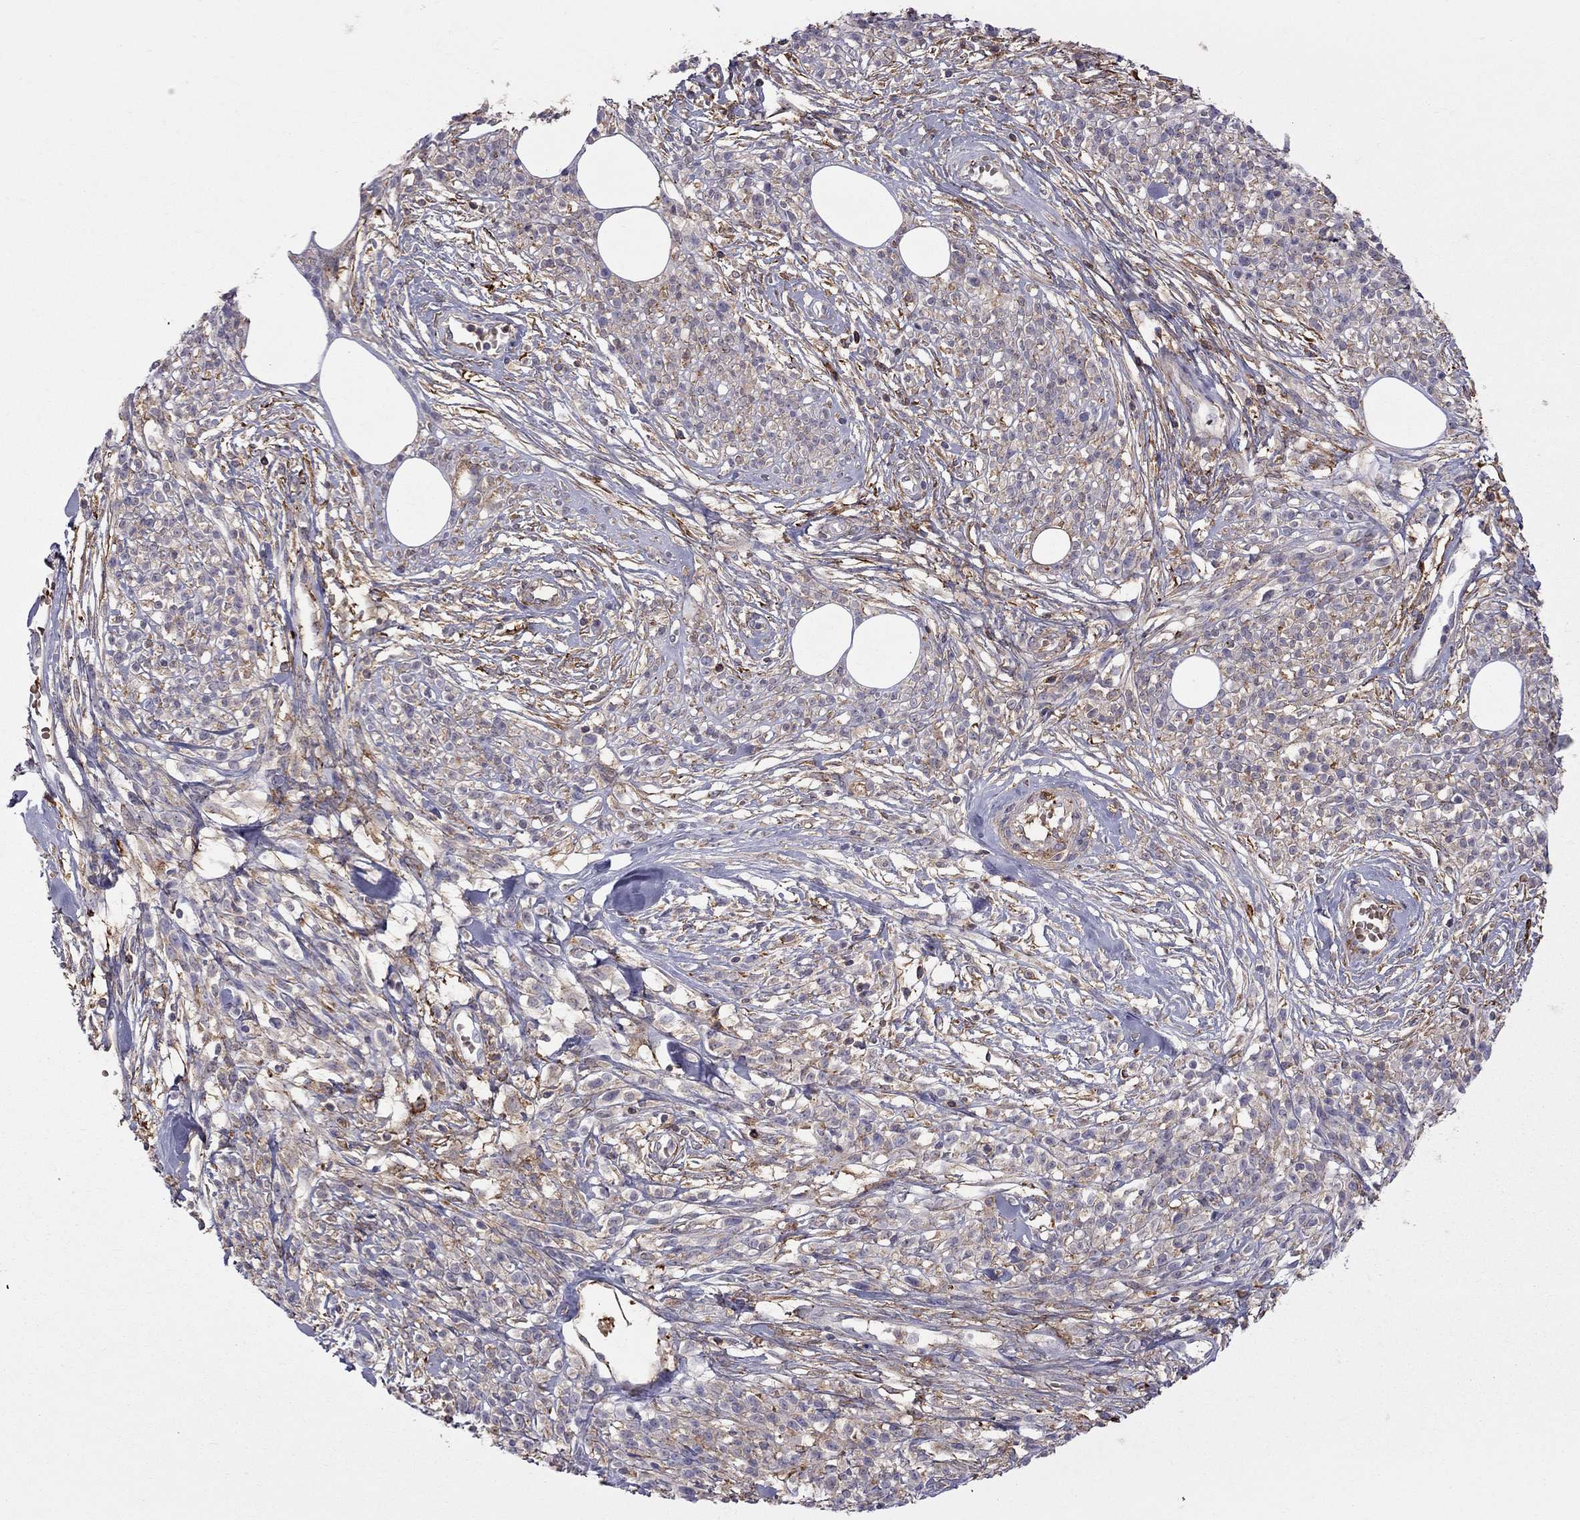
{"staining": {"intensity": "moderate", "quantity": "<25%", "location": "cytoplasmic/membranous"}, "tissue": "melanoma", "cell_type": "Tumor cells", "image_type": "cancer", "snomed": [{"axis": "morphology", "description": "Malignant melanoma, NOS"}, {"axis": "topography", "description": "Skin"}, {"axis": "topography", "description": "Skin of trunk"}], "caption": "Malignant melanoma was stained to show a protein in brown. There is low levels of moderate cytoplasmic/membranous staining in approximately <25% of tumor cells.", "gene": "EIF4E3", "patient": {"sex": "male", "age": 74}}